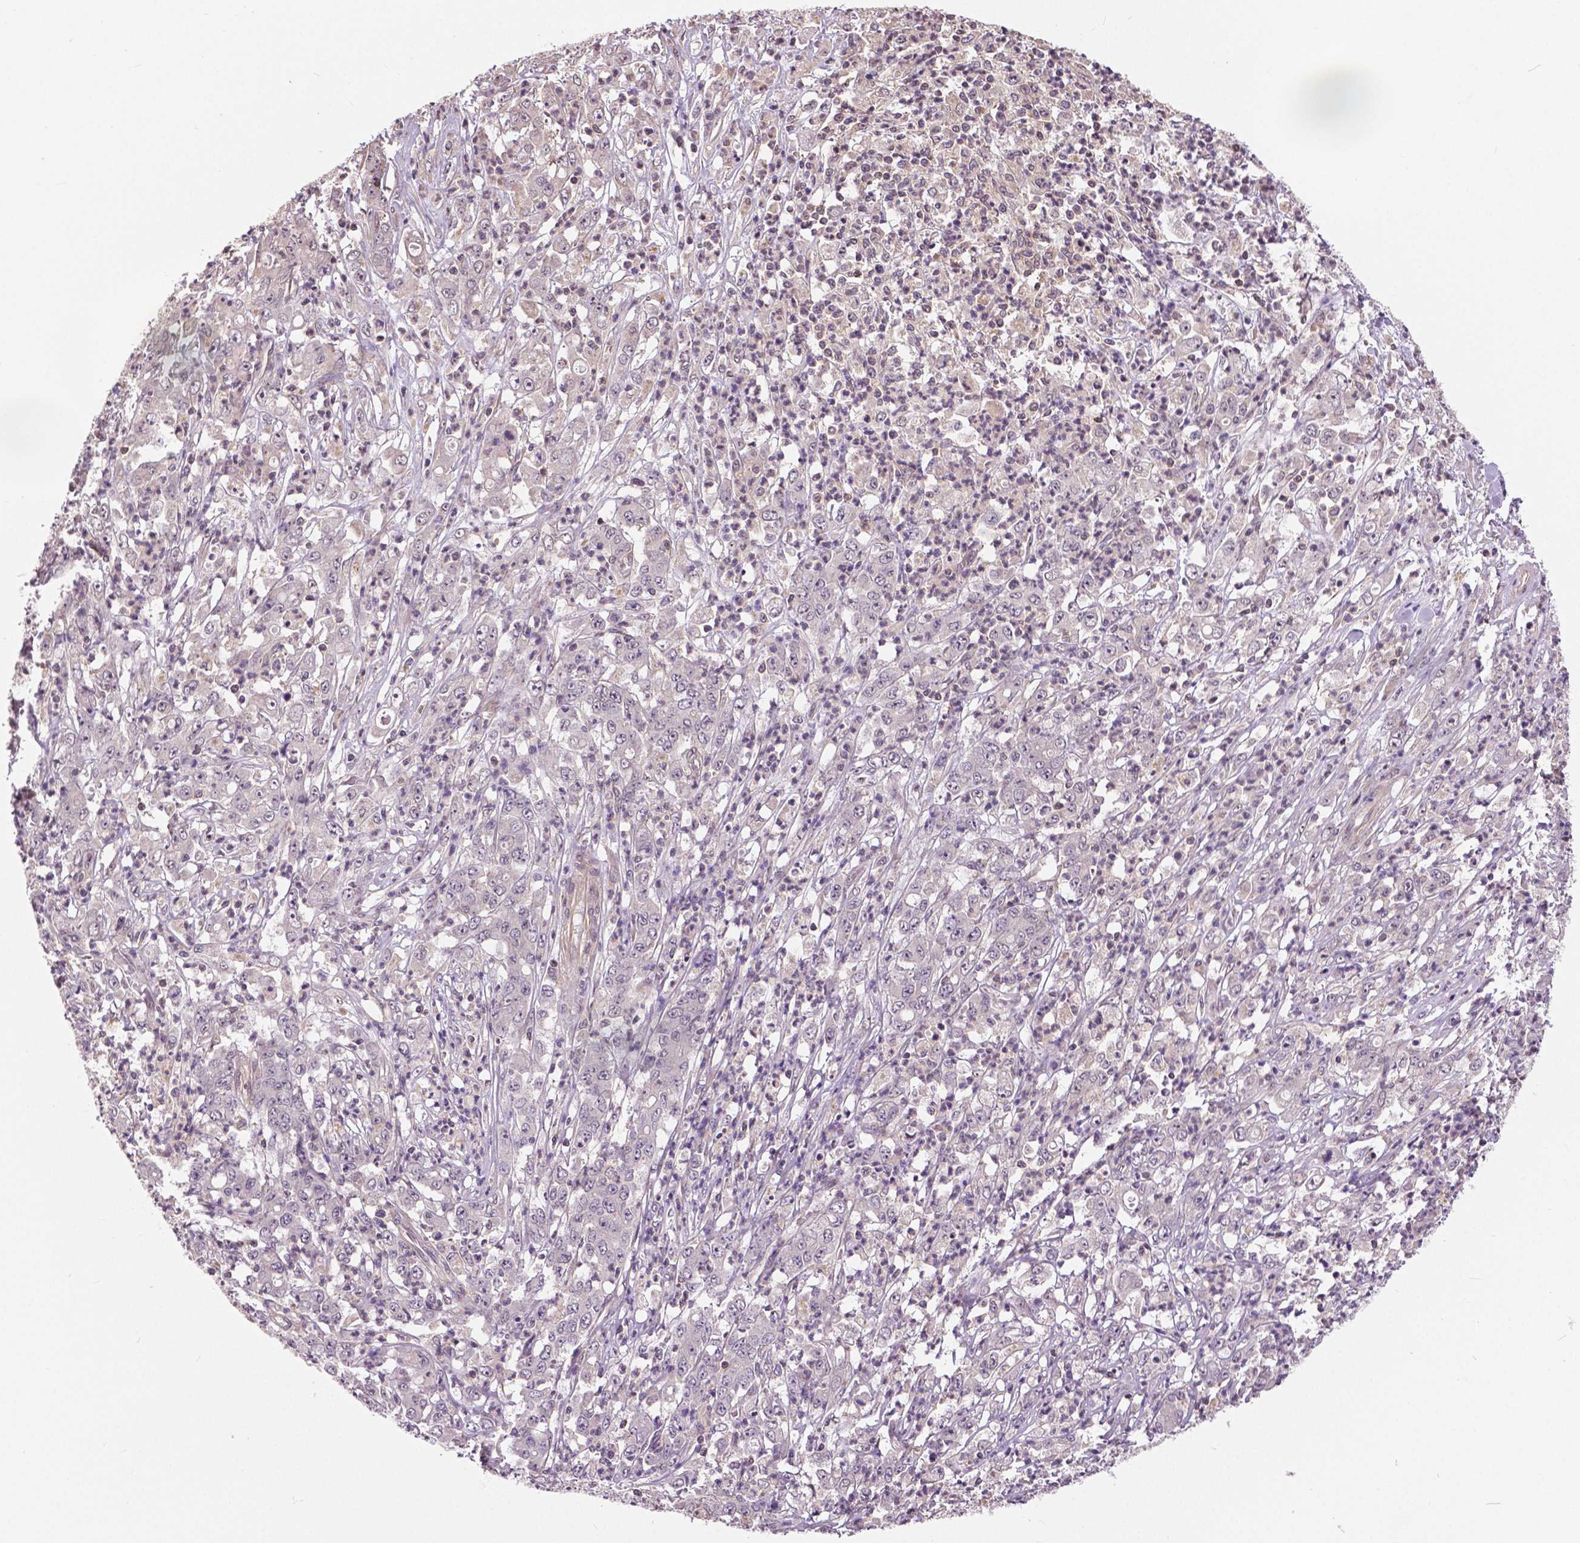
{"staining": {"intensity": "negative", "quantity": "none", "location": "none"}, "tissue": "stomach cancer", "cell_type": "Tumor cells", "image_type": "cancer", "snomed": [{"axis": "morphology", "description": "Adenocarcinoma, NOS"}, {"axis": "topography", "description": "Stomach, lower"}], "caption": "Immunohistochemistry (IHC) image of neoplastic tissue: human stomach adenocarcinoma stained with DAB reveals no significant protein positivity in tumor cells.", "gene": "ANXA13", "patient": {"sex": "female", "age": 71}}